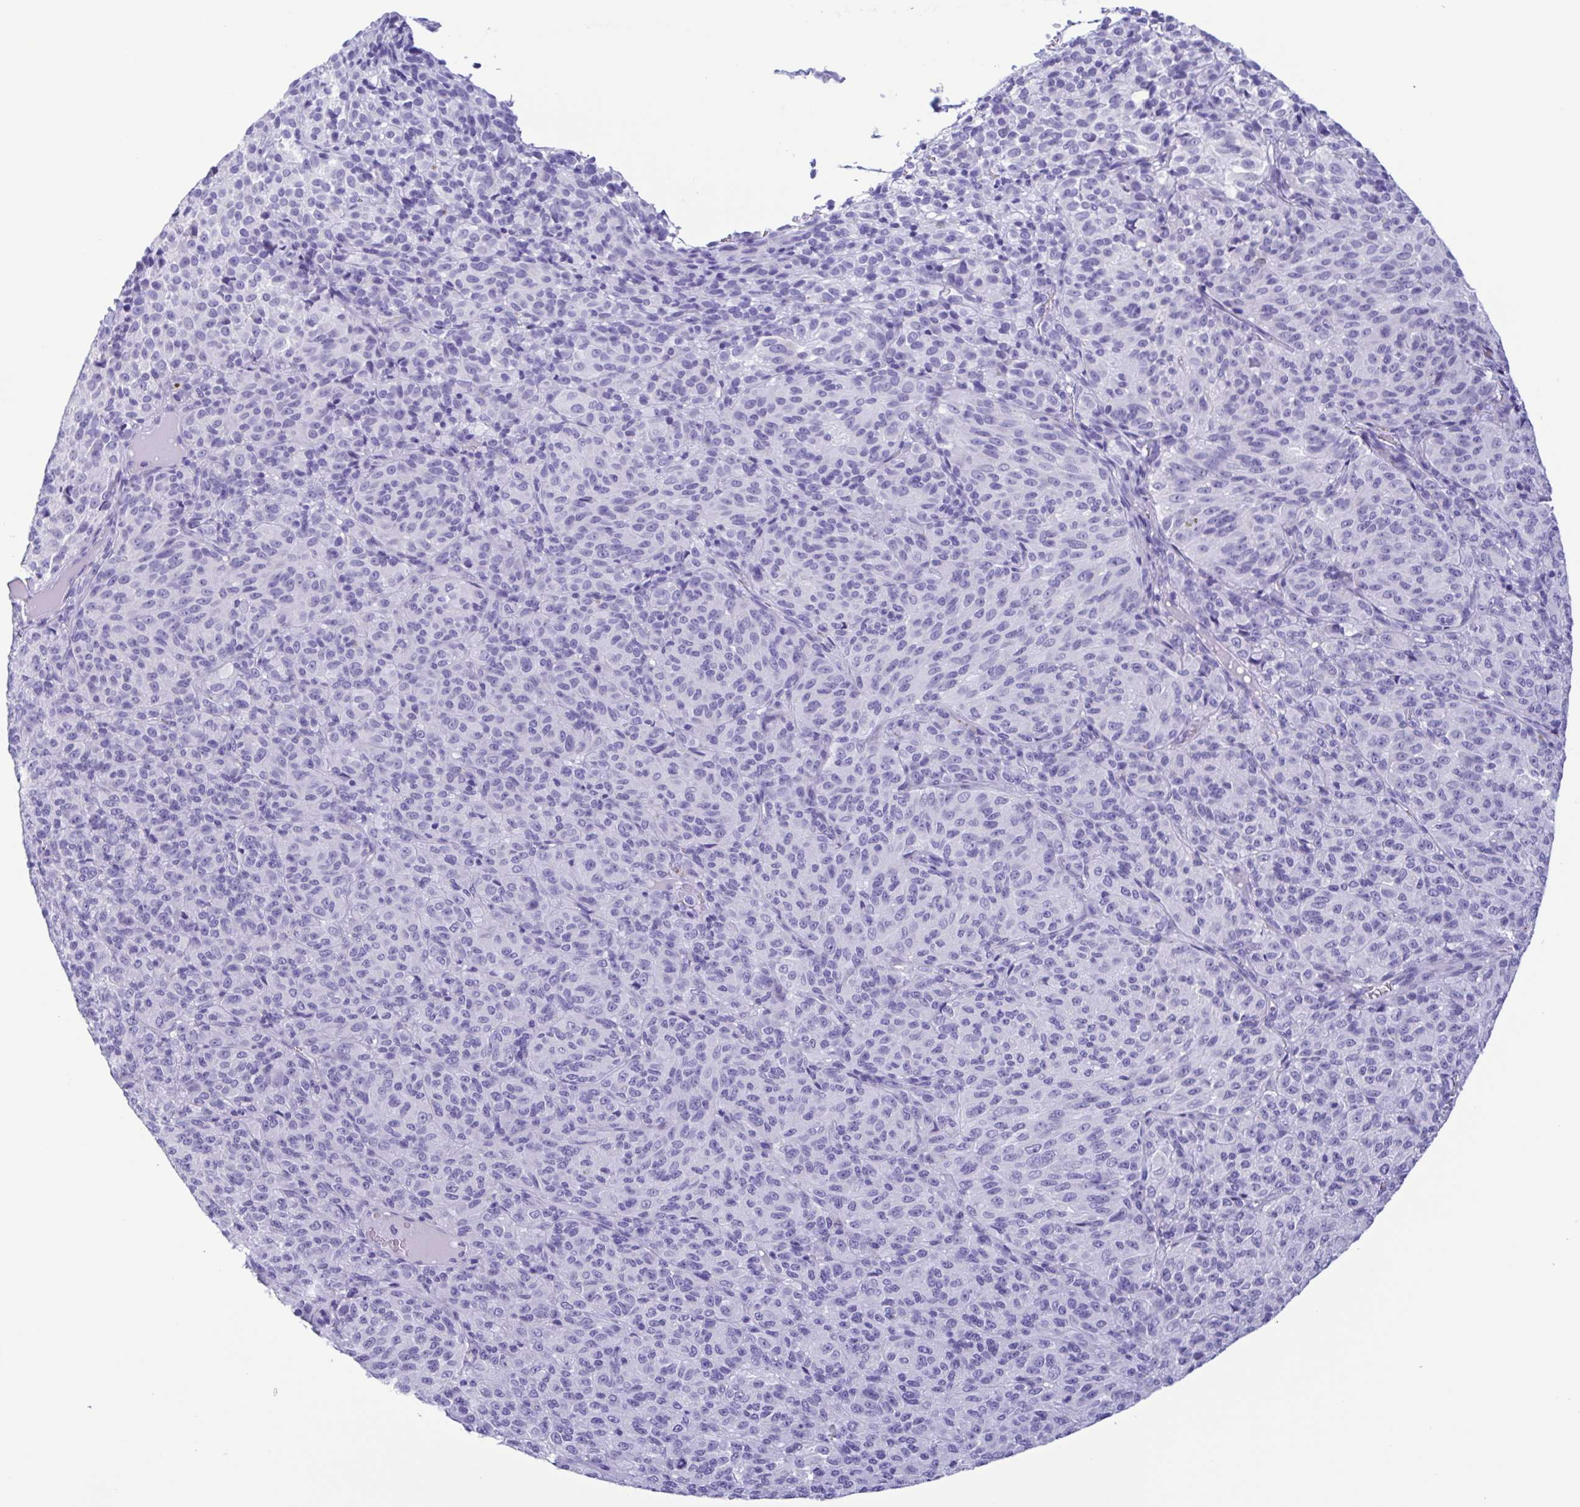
{"staining": {"intensity": "negative", "quantity": "none", "location": "none"}, "tissue": "melanoma", "cell_type": "Tumor cells", "image_type": "cancer", "snomed": [{"axis": "morphology", "description": "Malignant melanoma, Metastatic site"}, {"axis": "topography", "description": "Brain"}], "caption": "Melanoma was stained to show a protein in brown. There is no significant positivity in tumor cells.", "gene": "TSPY2", "patient": {"sex": "female", "age": 56}}